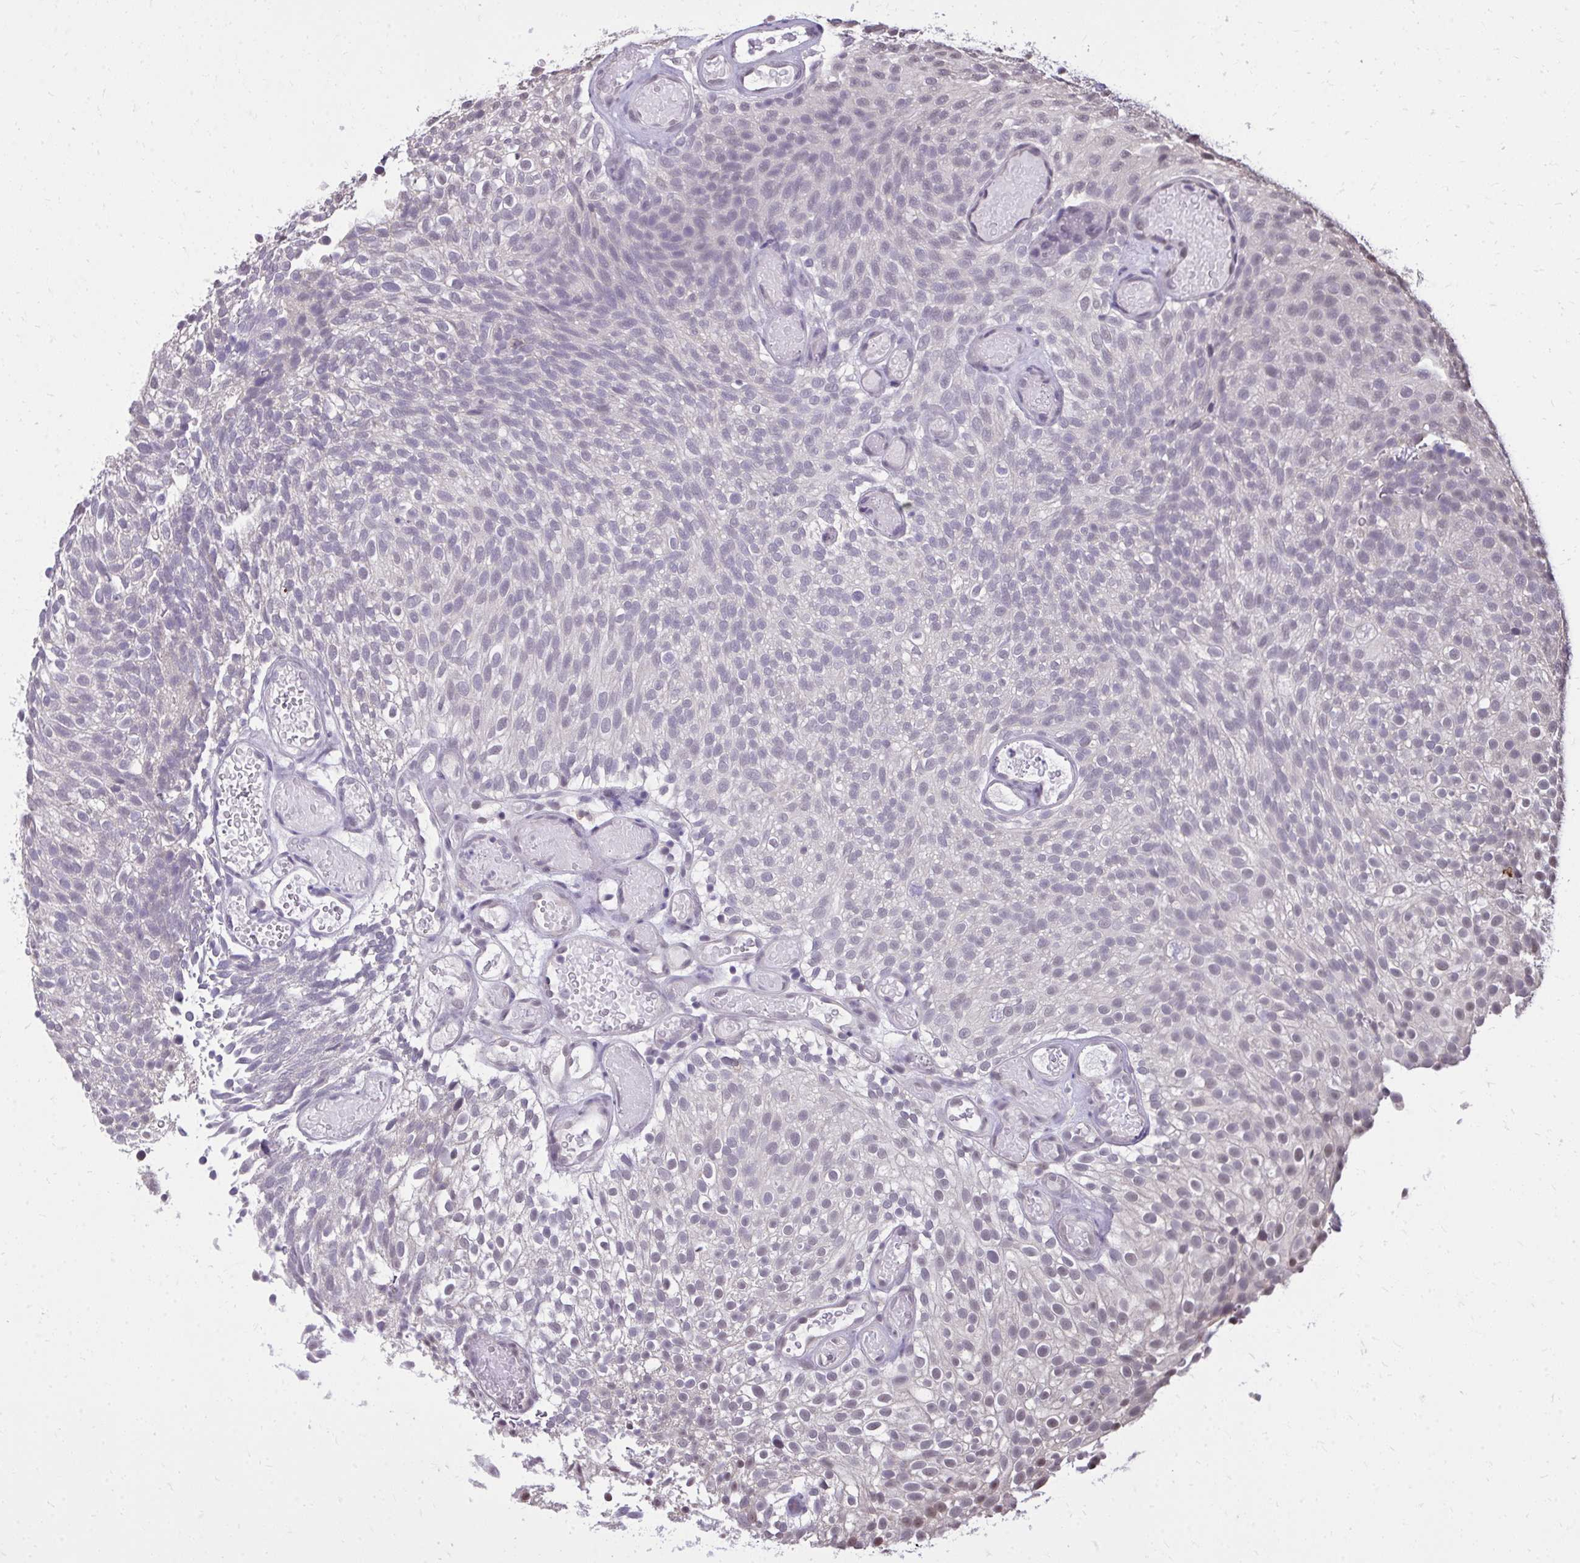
{"staining": {"intensity": "negative", "quantity": "none", "location": "none"}, "tissue": "urothelial cancer", "cell_type": "Tumor cells", "image_type": "cancer", "snomed": [{"axis": "morphology", "description": "Urothelial carcinoma, Low grade"}, {"axis": "topography", "description": "Urinary bladder"}], "caption": "This is an immunohistochemistry (IHC) micrograph of human urothelial cancer. There is no positivity in tumor cells.", "gene": "AKAP5", "patient": {"sex": "male", "age": 78}}